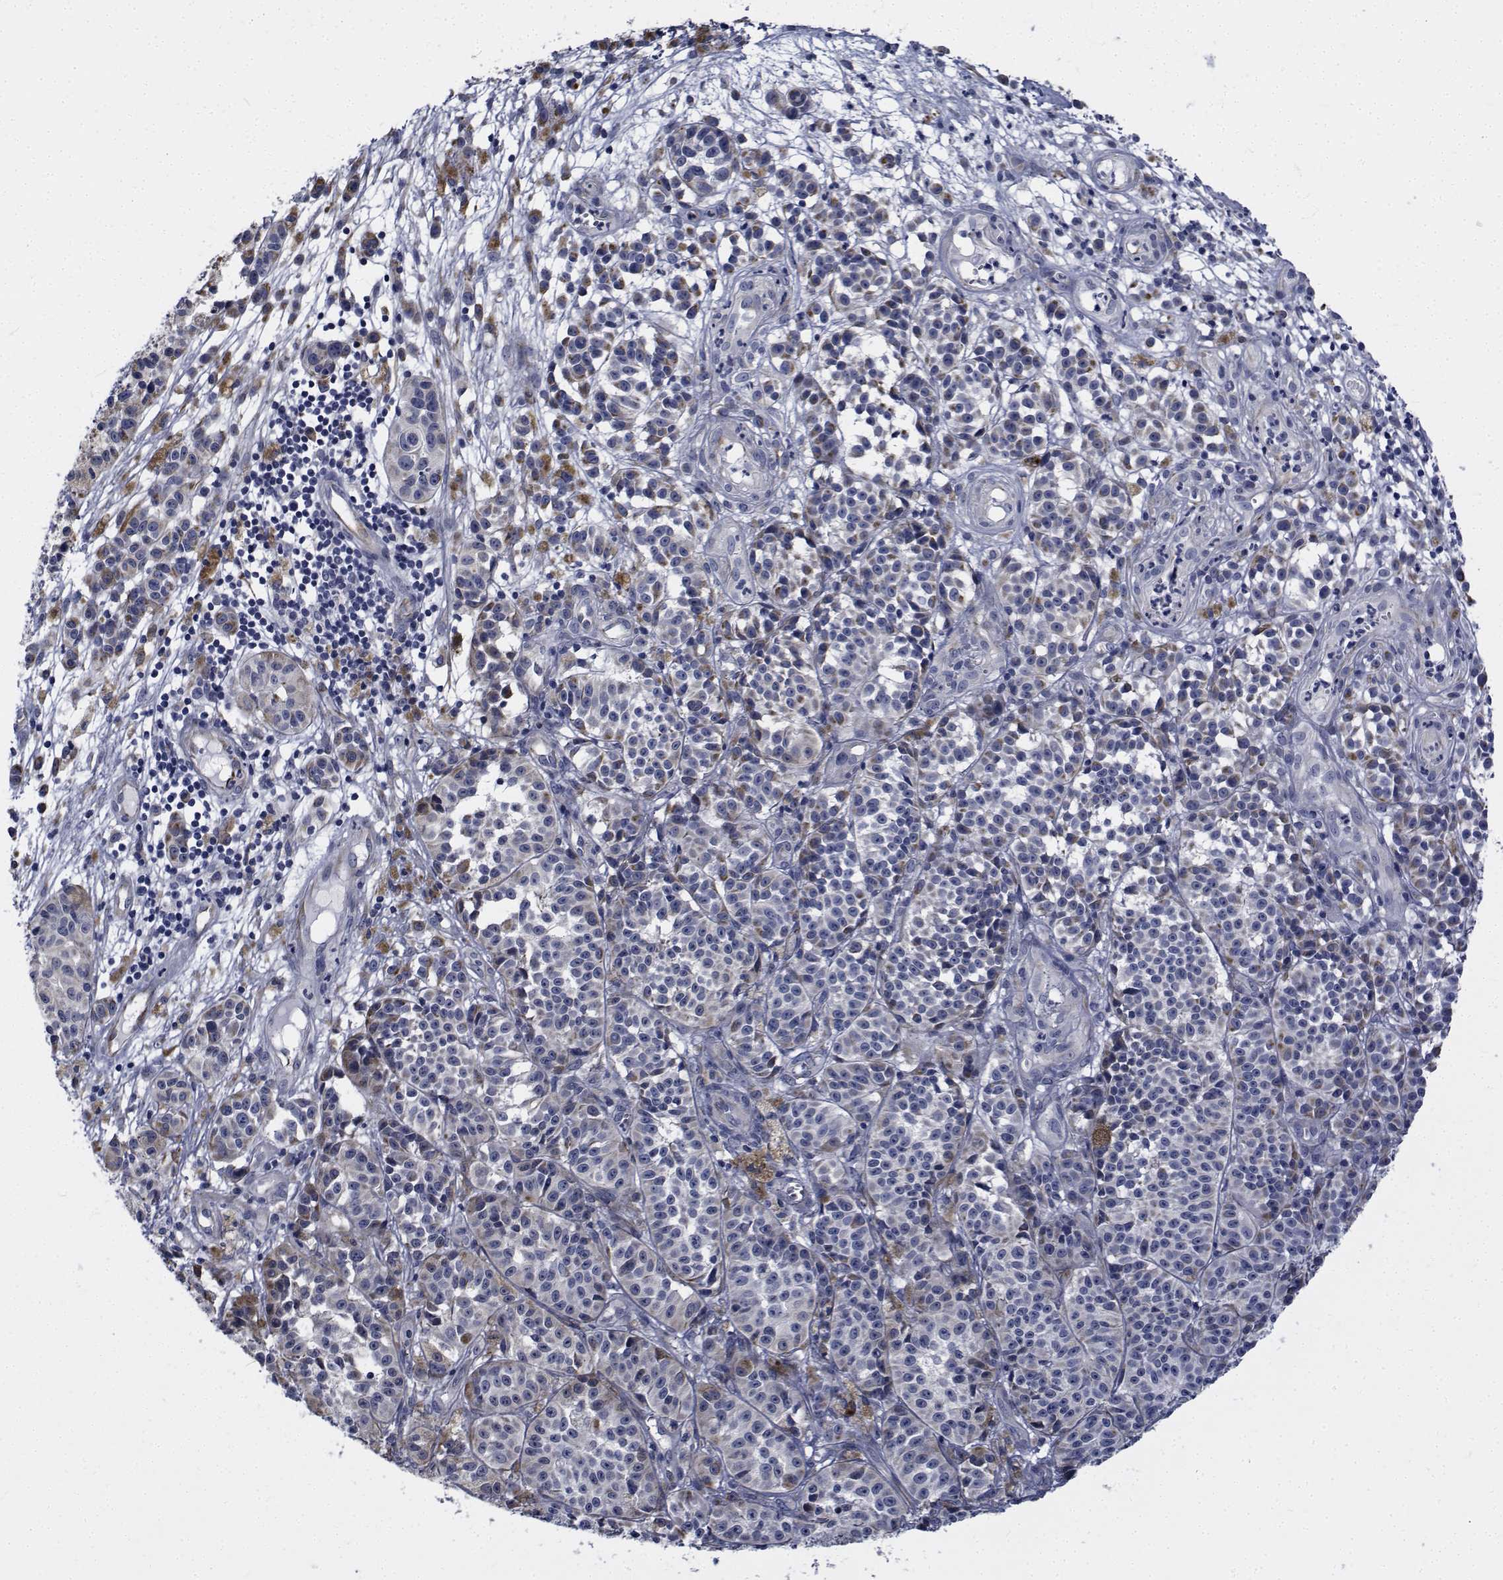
{"staining": {"intensity": "negative", "quantity": "none", "location": "none"}, "tissue": "melanoma", "cell_type": "Tumor cells", "image_type": "cancer", "snomed": [{"axis": "morphology", "description": "Malignant melanoma, NOS"}, {"axis": "topography", "description": "Skin"}], "caption": "IHC of melanoma exhibits no positivity in tumor cells.", "gene": "TTBK1", "patient": {"sex": "female", "age": 58}}